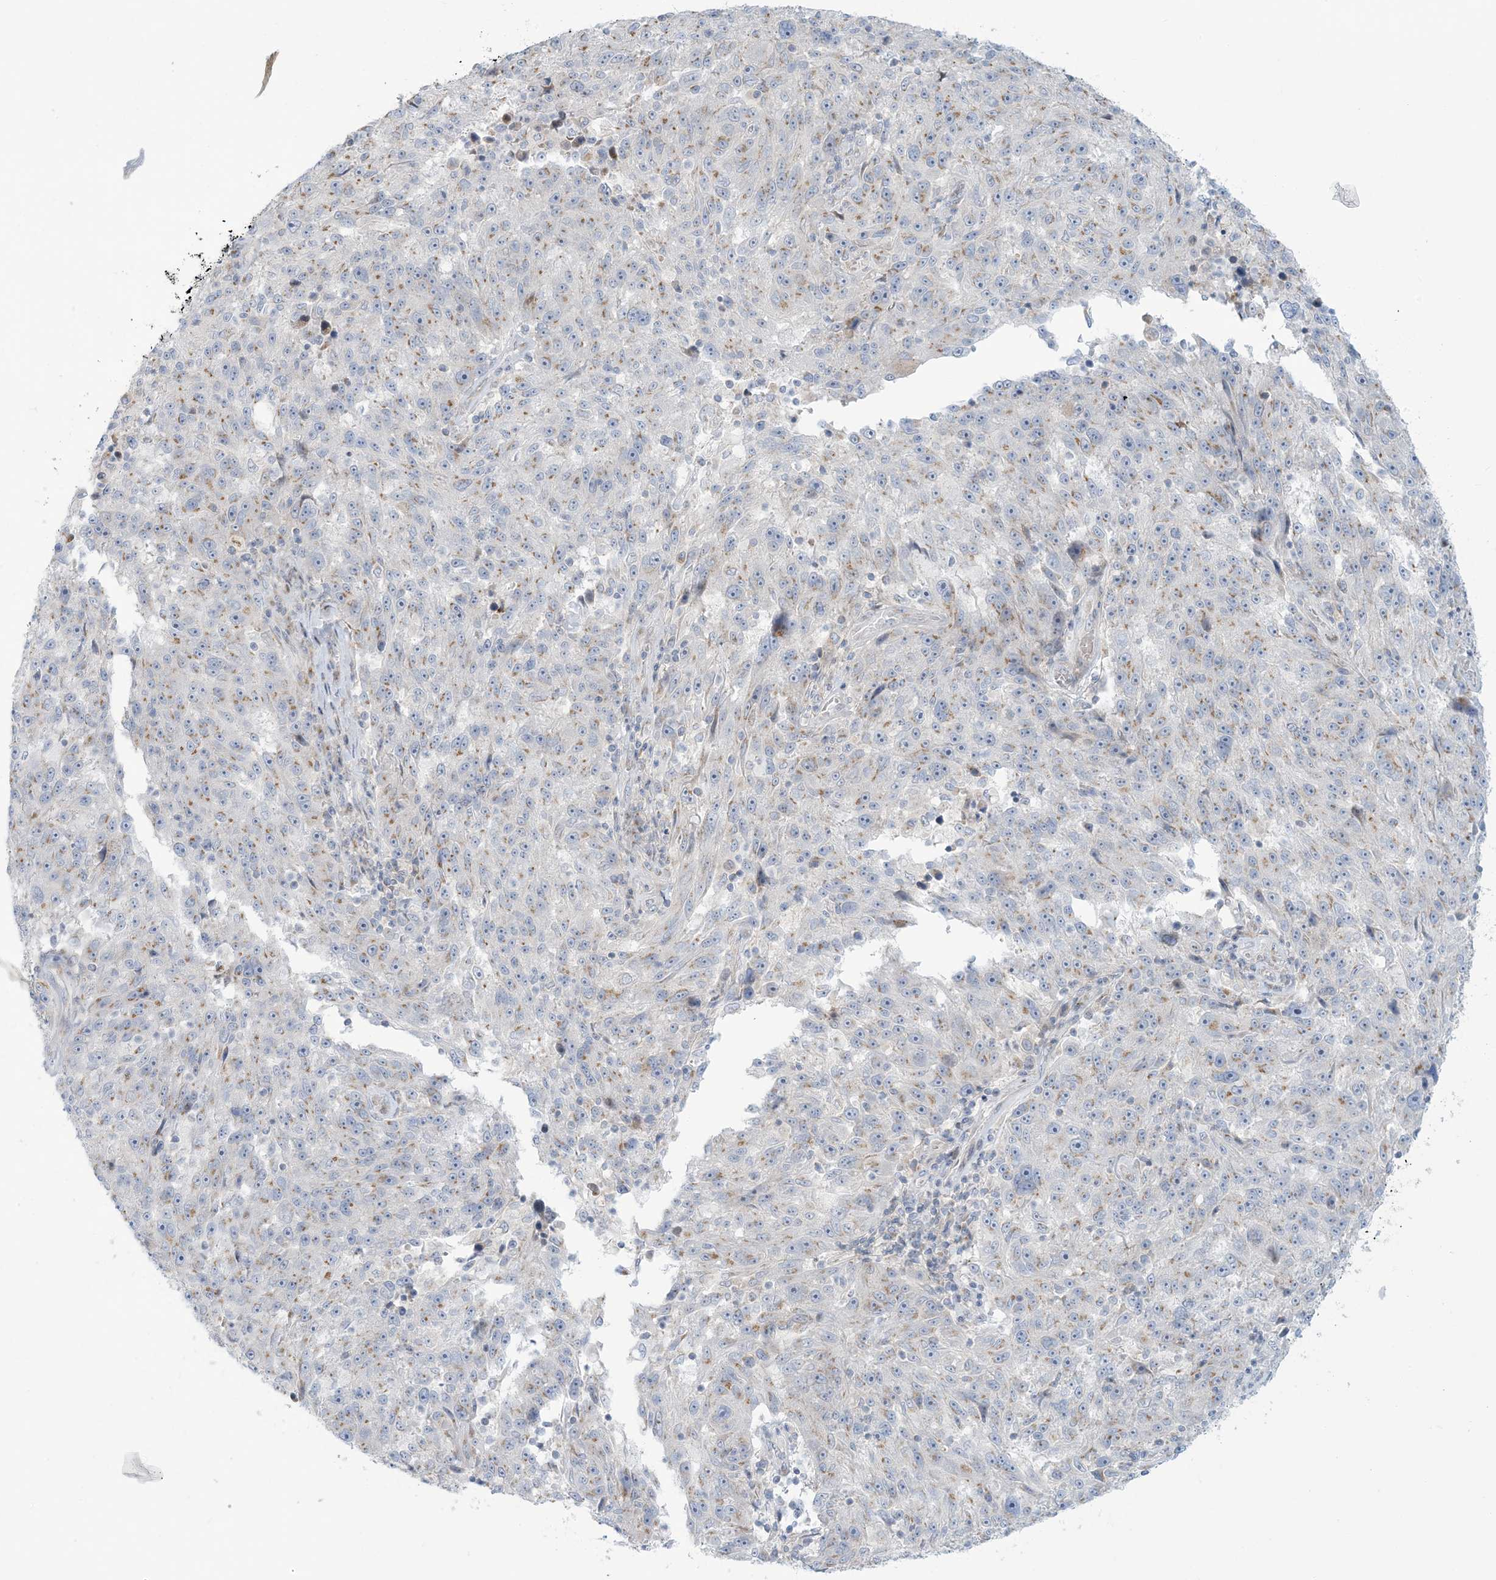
{"staining": {"intensity": "moderate", "quantity": ">75%", "location": "cytoplasmic/membranous"}, "tissue": "melanoma", "cell_type": "Tumor cells", "image_type": "cancer", "snomed": [{"axis": "morphology", "description": "Malignant melanoma, NOS"}, {"axis": "topography", "description": "Skin"}], "caption": "Brown immunohistochemical staining in melanoma shows moderate cytoplasmic/membranous staining in about >75% of tumor cells.", "gene": "AFTPH", "patient": {"sex": "male", "age": 53}}